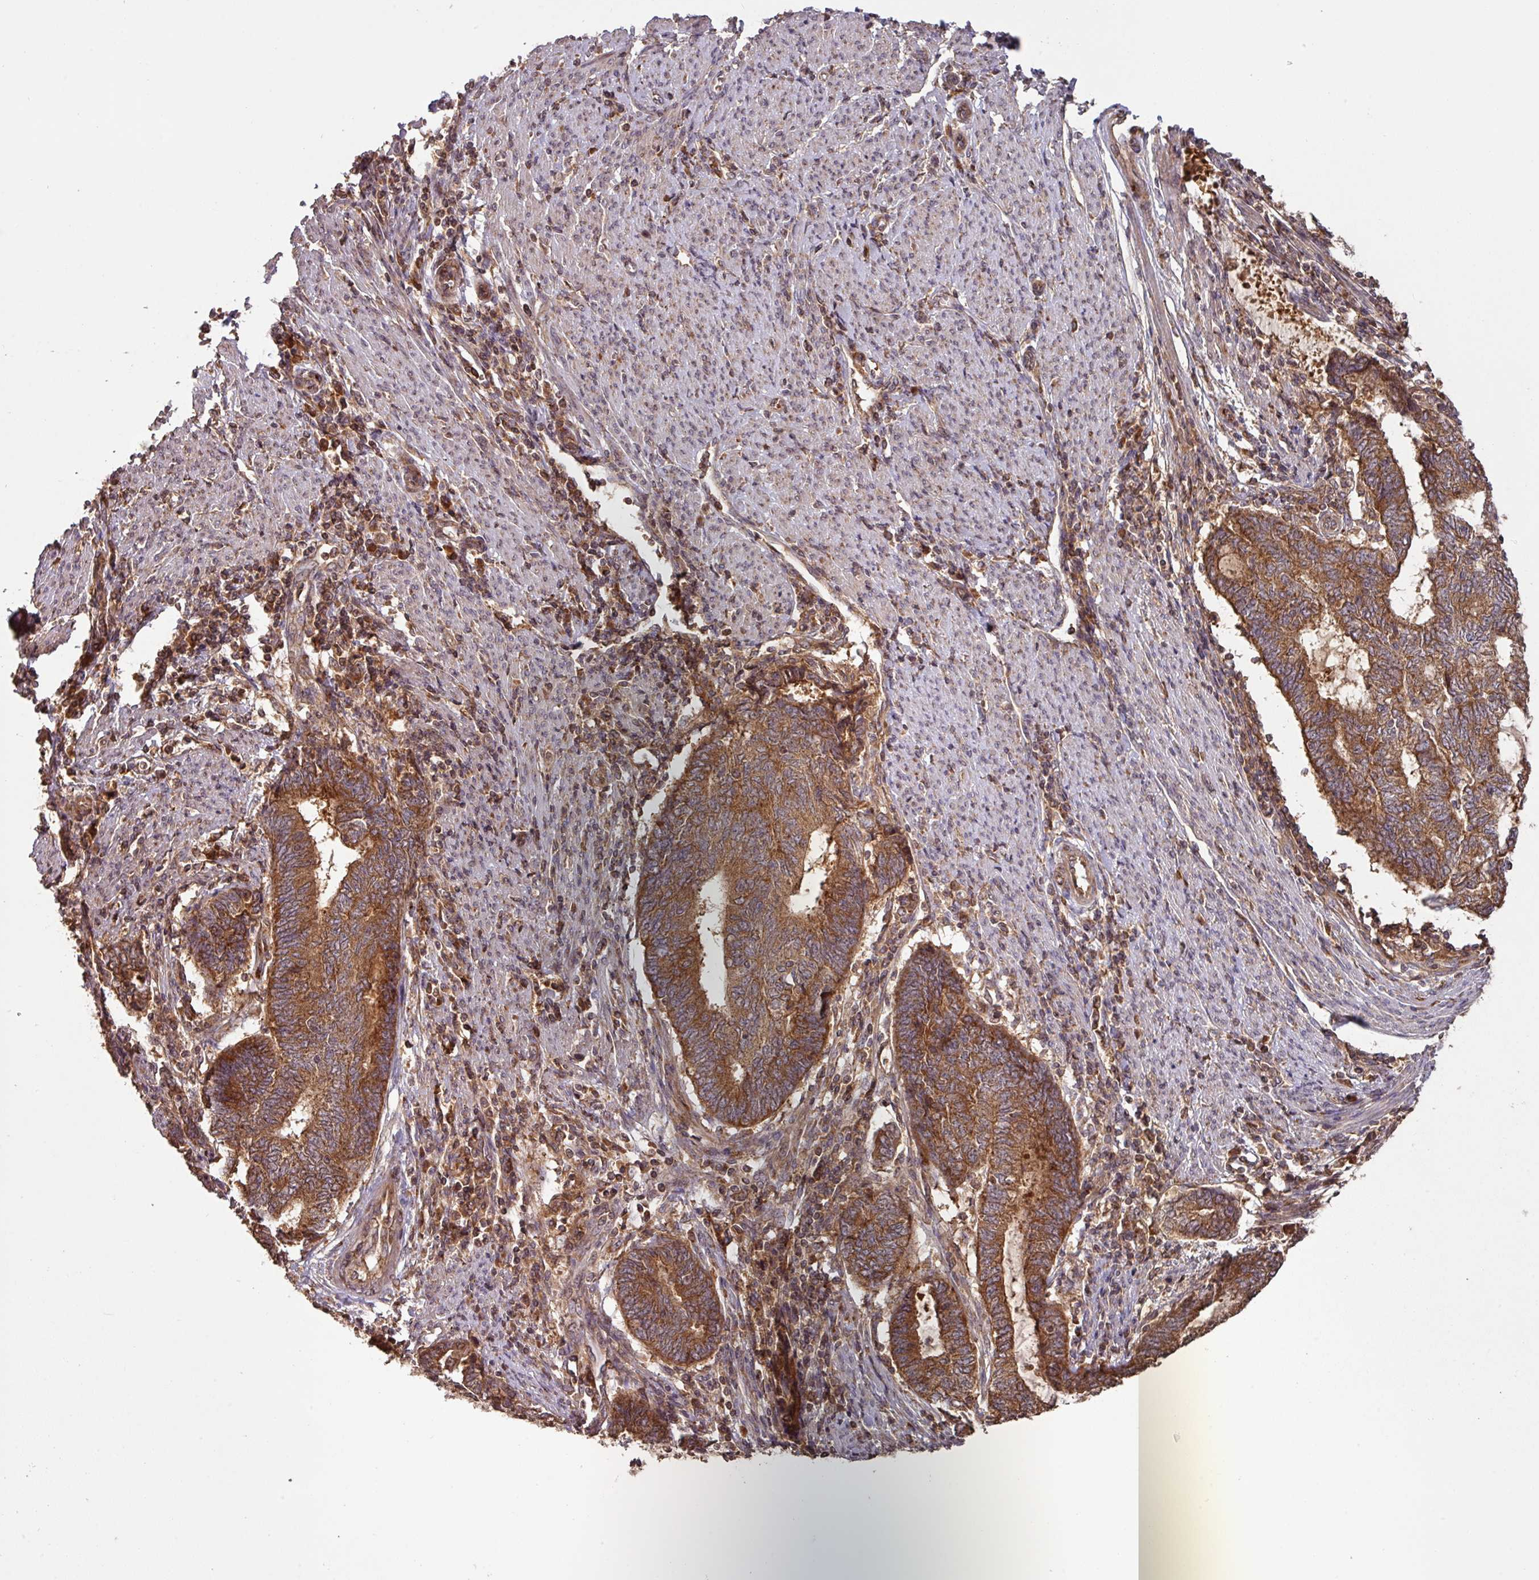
{"staining": {"intensity": "strong", "quantity": ">75%", "location": "cytoplasmic/membranous"}, "tissue": "endometrial cancer", "cell_type": "Tumor cells", "image_type": "cancer", "snomed": [{"axis": "morphology", "description": "Adenocarcinoma, NOS"}, {"axis": "topography", "description": "Uterus"}, {"axis": "topography", "description": "Endometrium"}], "caption": "Immunohistochemical staining of endometrial adenocarcinoma demonstrates high levels of strong cytoplasmic/membranous positivity in about >75% of tumor cells.", "gene": "MRRF", "patient": {"sex": "female", "age": 70}}